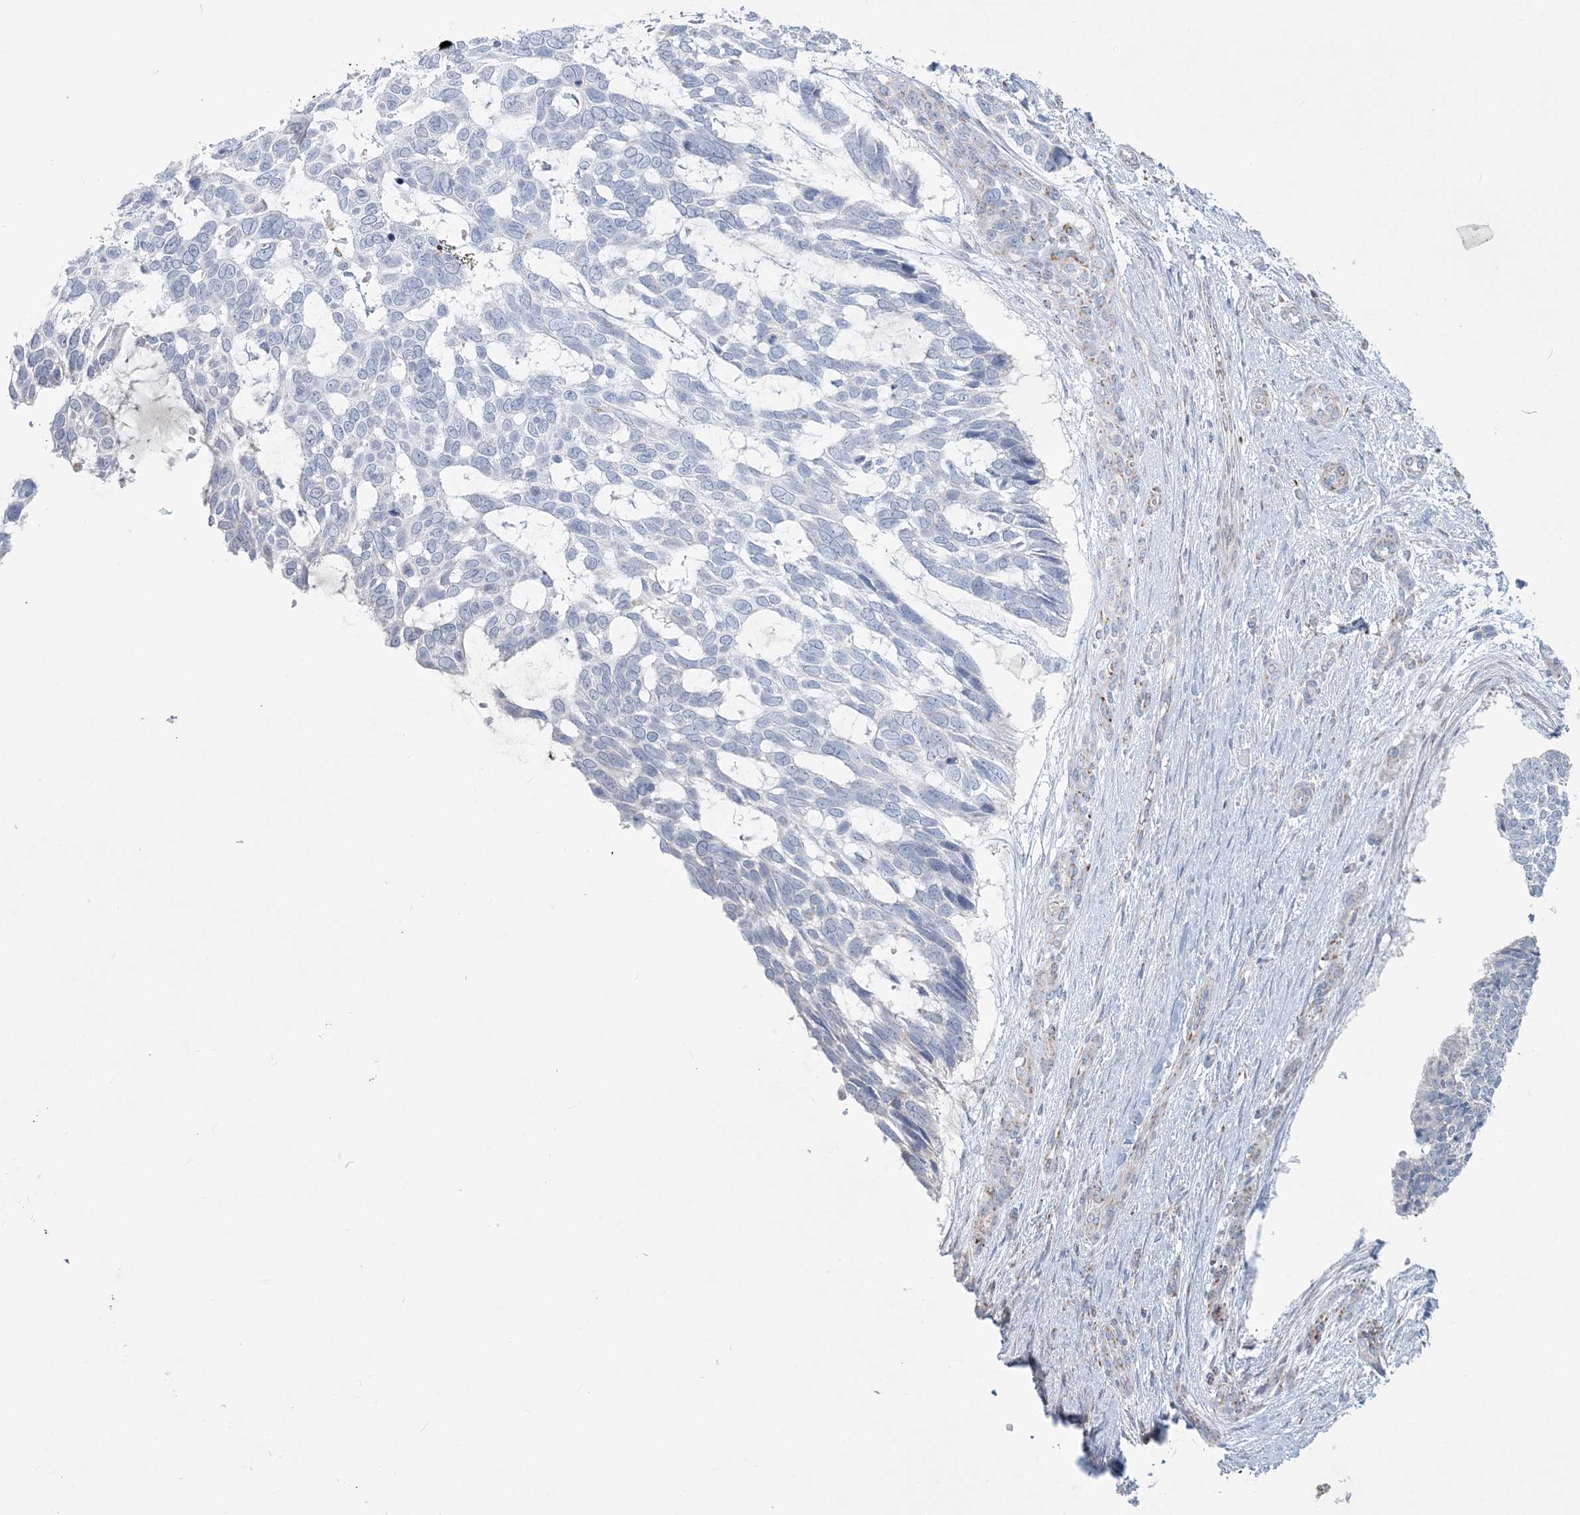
{"staining": {"intensity": "negative", "quantity": "none", "location": "none"}, "tissue": "skin cancer", "cell_type": "Tumor cells", "image_type": "cancer", "snomed": [{"axis": "morphology", "description": "Basal cell carcinoma"}, {"axis": "topography", "description": "Skin"}], "caption": "Tumor cells show no significant protein staining in basal cell carcinoma (skin).", "gene": "TBC1D7", "patient": {"sex": "male", "age": 88}}